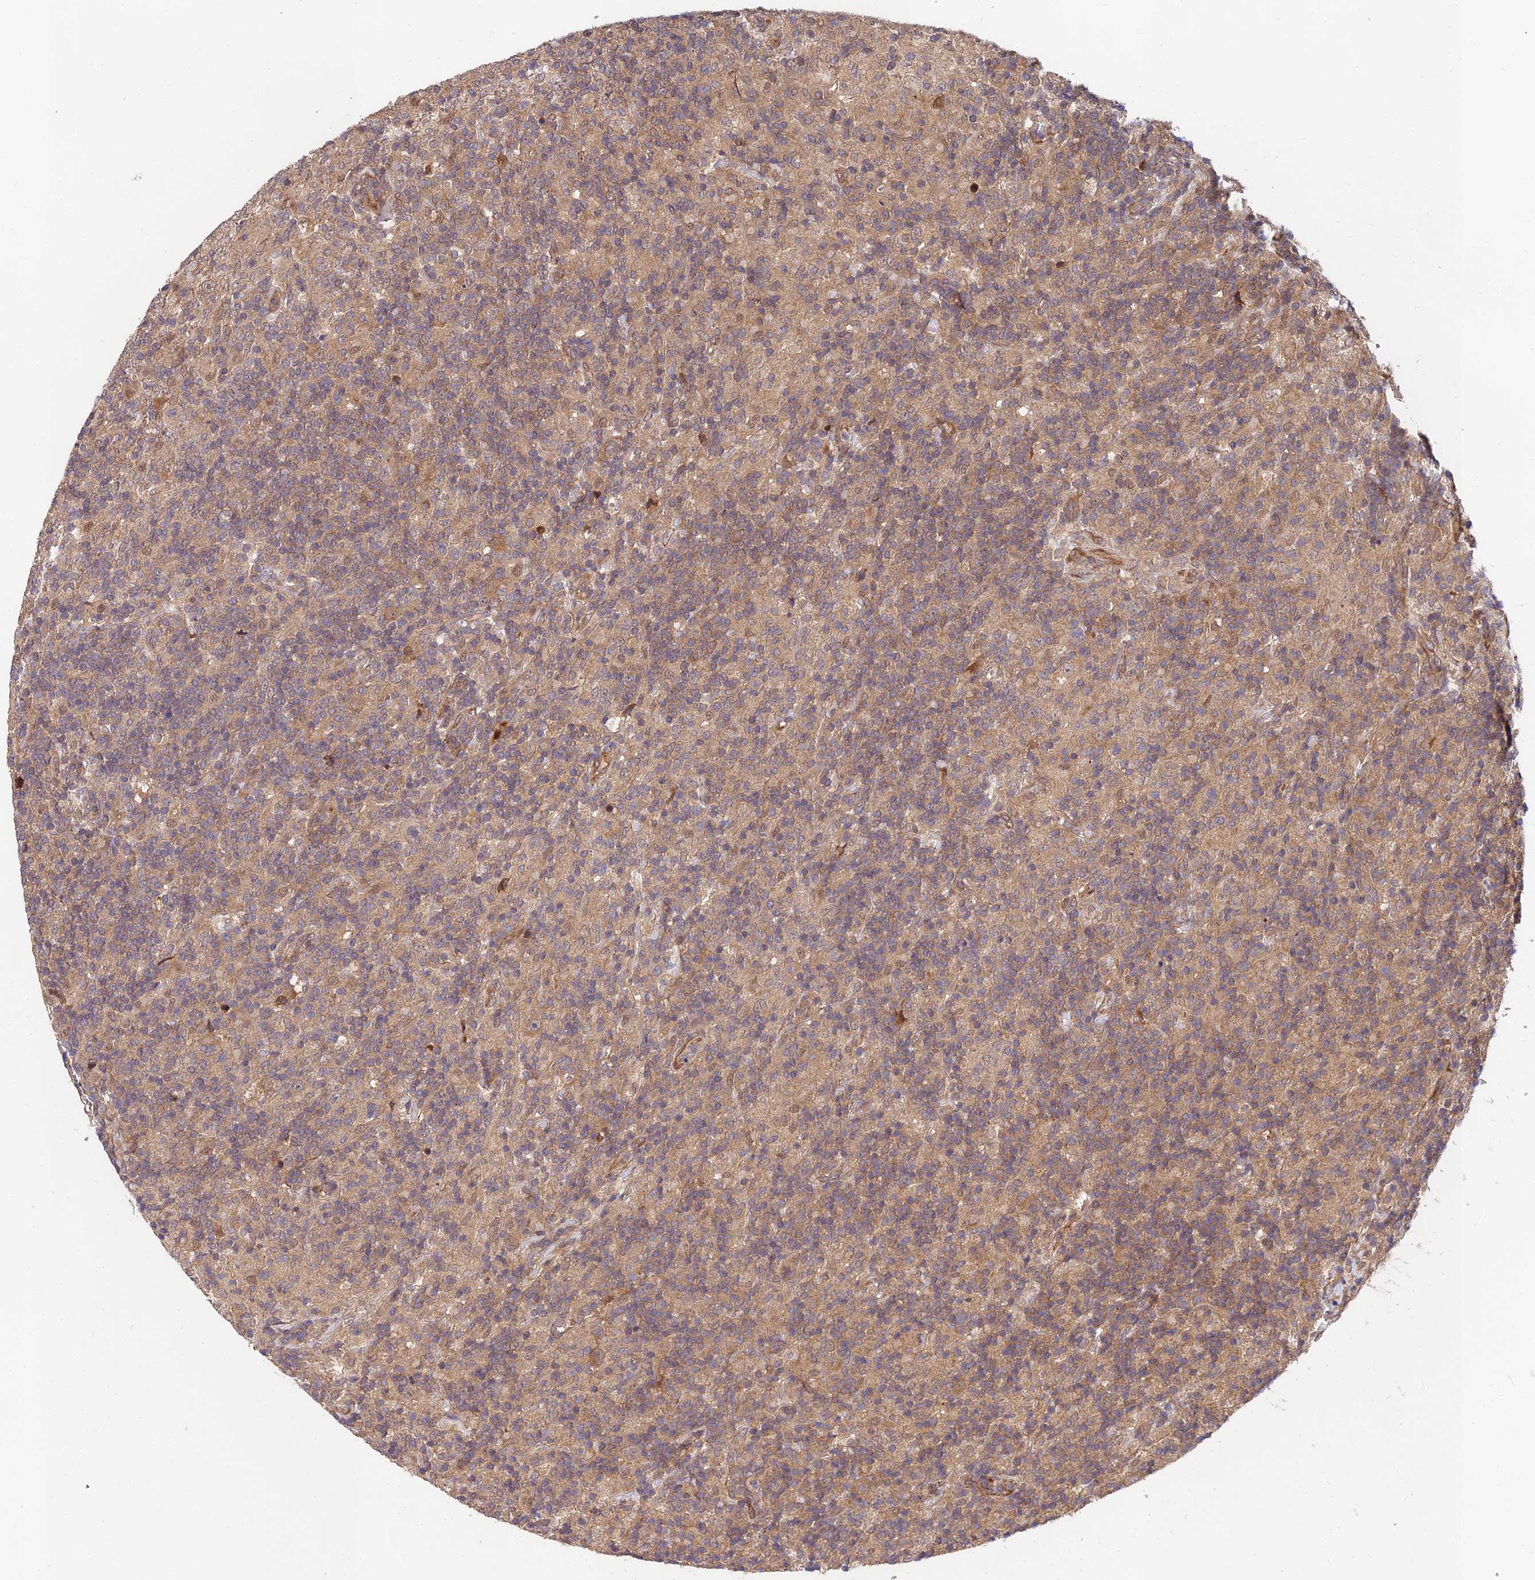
{"staining": {"intensity": "weak", "quantity": ">75%", "location": "cytoplasmic/membranous"}, "tissue": "lymphoma", "cell_type": "Tumor cells", "image_type": "cancer", "snomed": [{"axis": "morphology", "description": "Hodgkin's disease, NOS"}, {"axis": "topography", "description": "Lymph node"}], "caption": "Lymphoma stained with IHC demonstrates weak cytoplasmic/membranous positivity in about >75% of tumor cells.", "gene": "MKKS", "patient": {"sex": "male", "age": 70}}